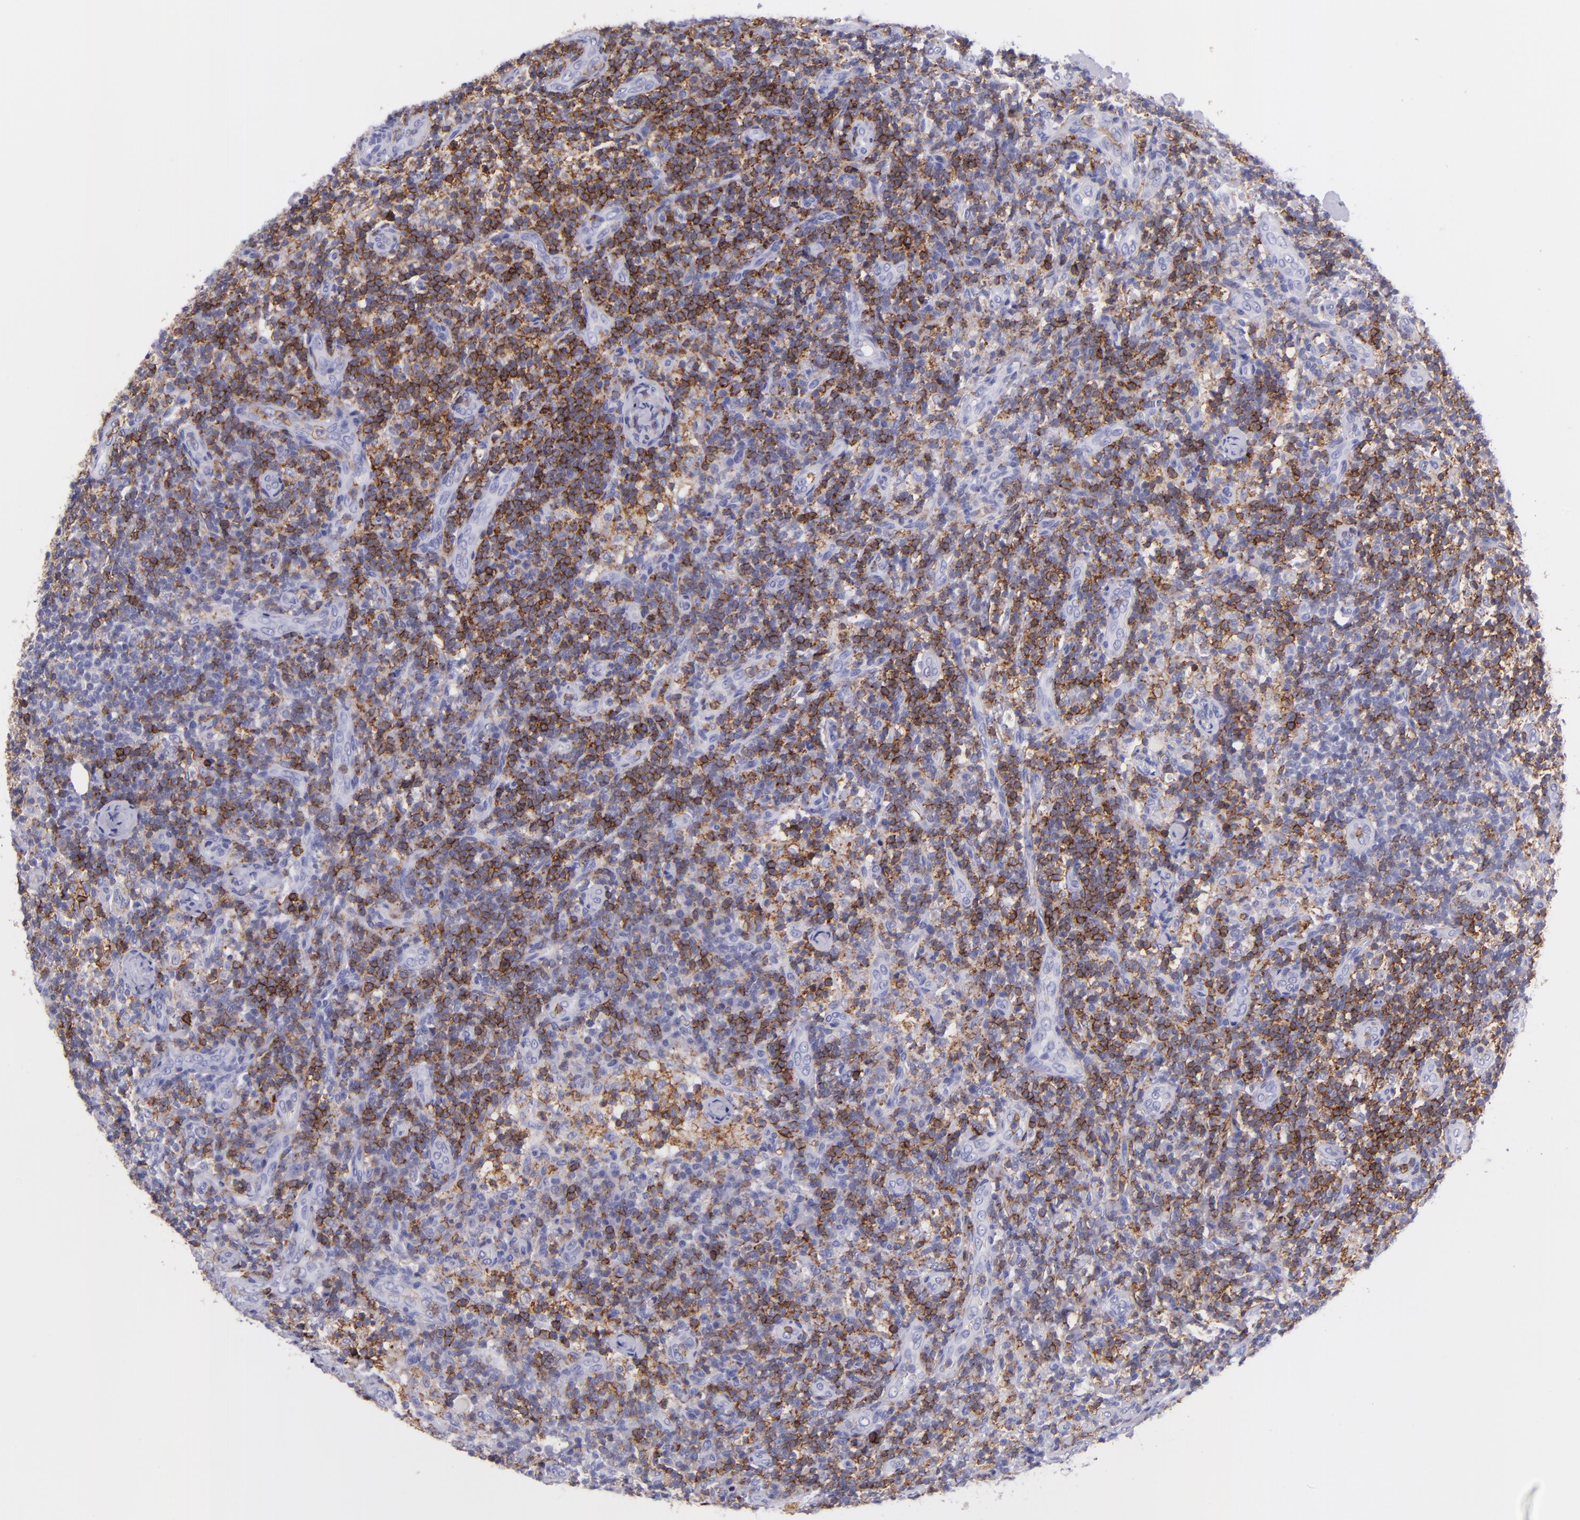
{"staining": {"intensity": "strong", "quantity": ">75%", "location": "cytoplasmic/membranous"}, "tissue": "lymph node", "cell_type": "Non-germinal center cells", "image_type": "normal", "snomed": [{"axis": "morphology", "description": "Normal tissue, NOS"}, {"axis": "morphology", "description": "Inflammation, NOS"}, {"axis": "topography", "description": "Lymph node"}], "caption": "Immunohistochemistry (IHC) of benign human lymph node shows high levels of strong cytoplasmic/membranous expression in about >75% of non-germinal center cells. (DAB (3,3'-diaminobenzidine) IHC, brown staining for protein, blue staining for nuclei).", "gene": "SPN", "patient": {"sex": "male", "age": 46}}